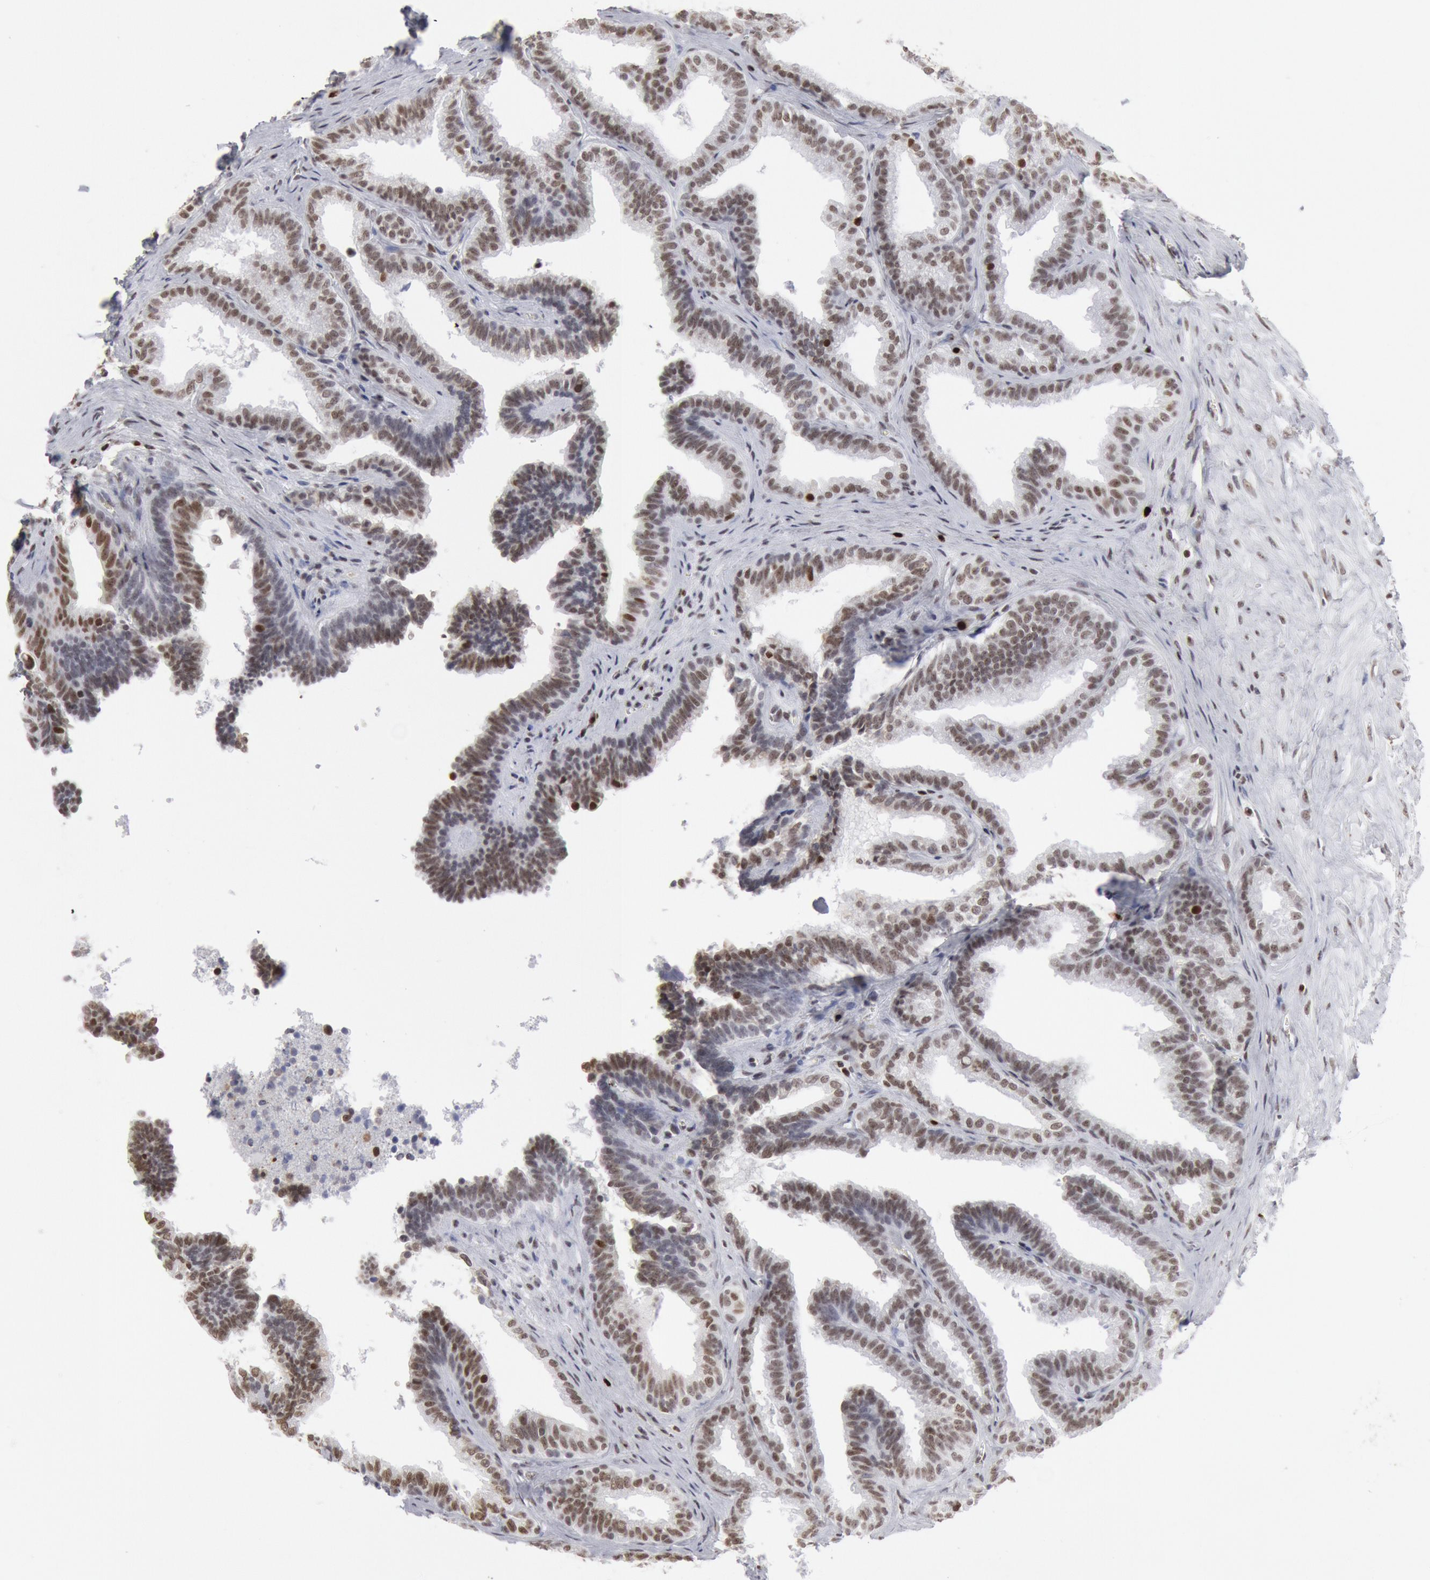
{"staining": {"intensity": "moderate", "quantity": ">75%", "location": "nuclear"}, "tissue": "seminal vesicle", "cell_type": "Glandular cells", "image_type": "normal", "snomed": [{"axis": "morphology", "description": "Normal tissue, NOS"}, {"axis": "topography", "description": "Seminal veicle"}], "caption": "A brown stain labels moderate nuclear expression of a protein in glandular cells of unremarkable seminal vesicle. (DAB IHC, brown staining for protein, blue staining for nuclei).", "gene": "SUB1", "patient": {"sex": "male", "age": 26}}